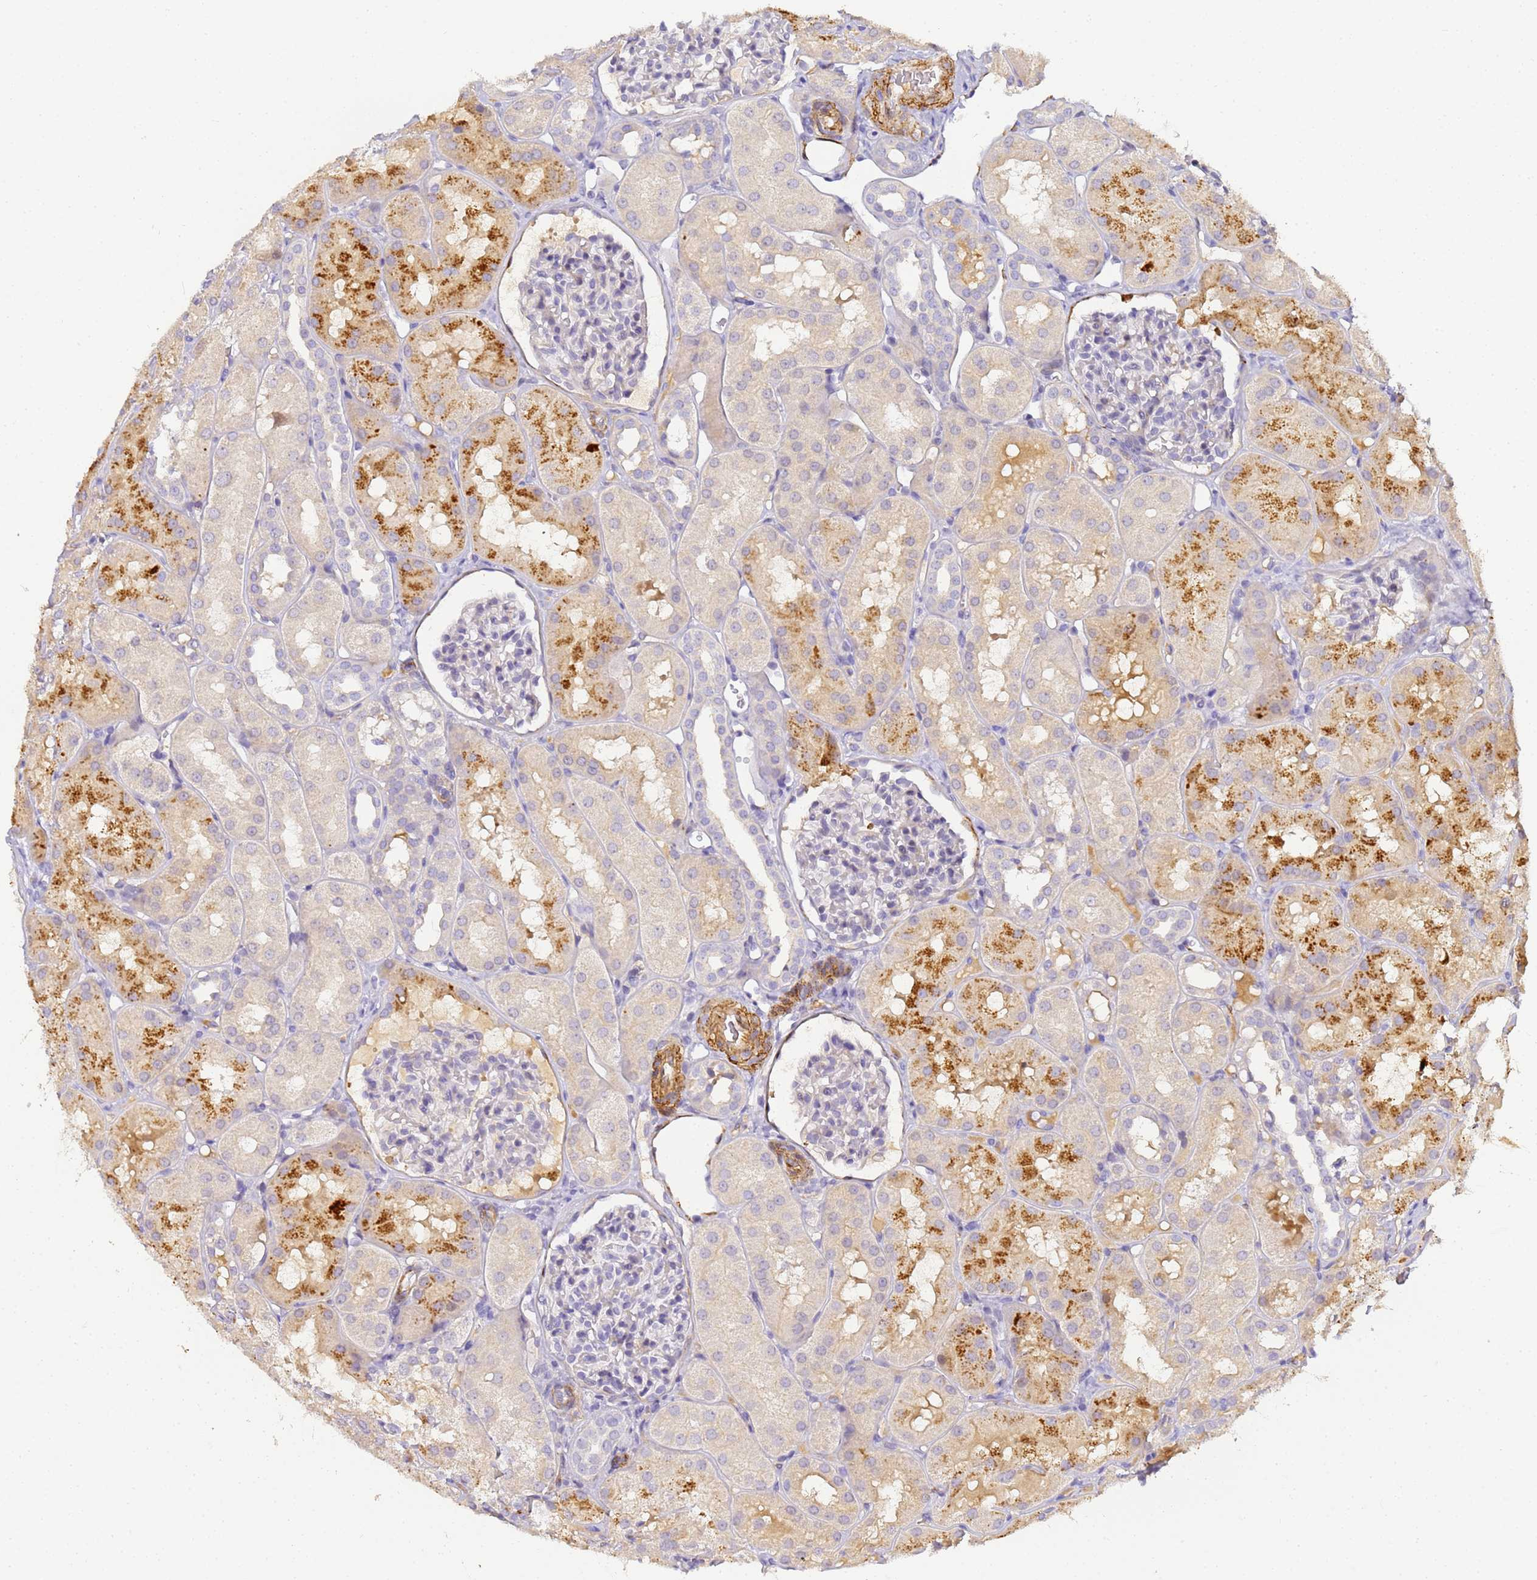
{"staining": {"intensity": "negative", "quantity": "none", "location": "none"}, "tissue": "kidney", "cell_type": "Cells in glomeruli", "image_type": "normal", "snomed": [{"axis": "morphology", "description": "Normal tissue, NOS"}, {"axis": "topography", "description": "Kidney"}, {"axis": "topography", "description": "Urinary bladder"}], "caption": "A micrograph of kidney stained for a protein demonstrates no brown staining in cells in glomeruli. The staining was performed using DAB to visualize the protein expression in brown, while the nuclei were stained in blue with hematoxylin (Magnification: 20x).", "gene": "CFHR1", "patient": {"sex": "male", "age": 16}}